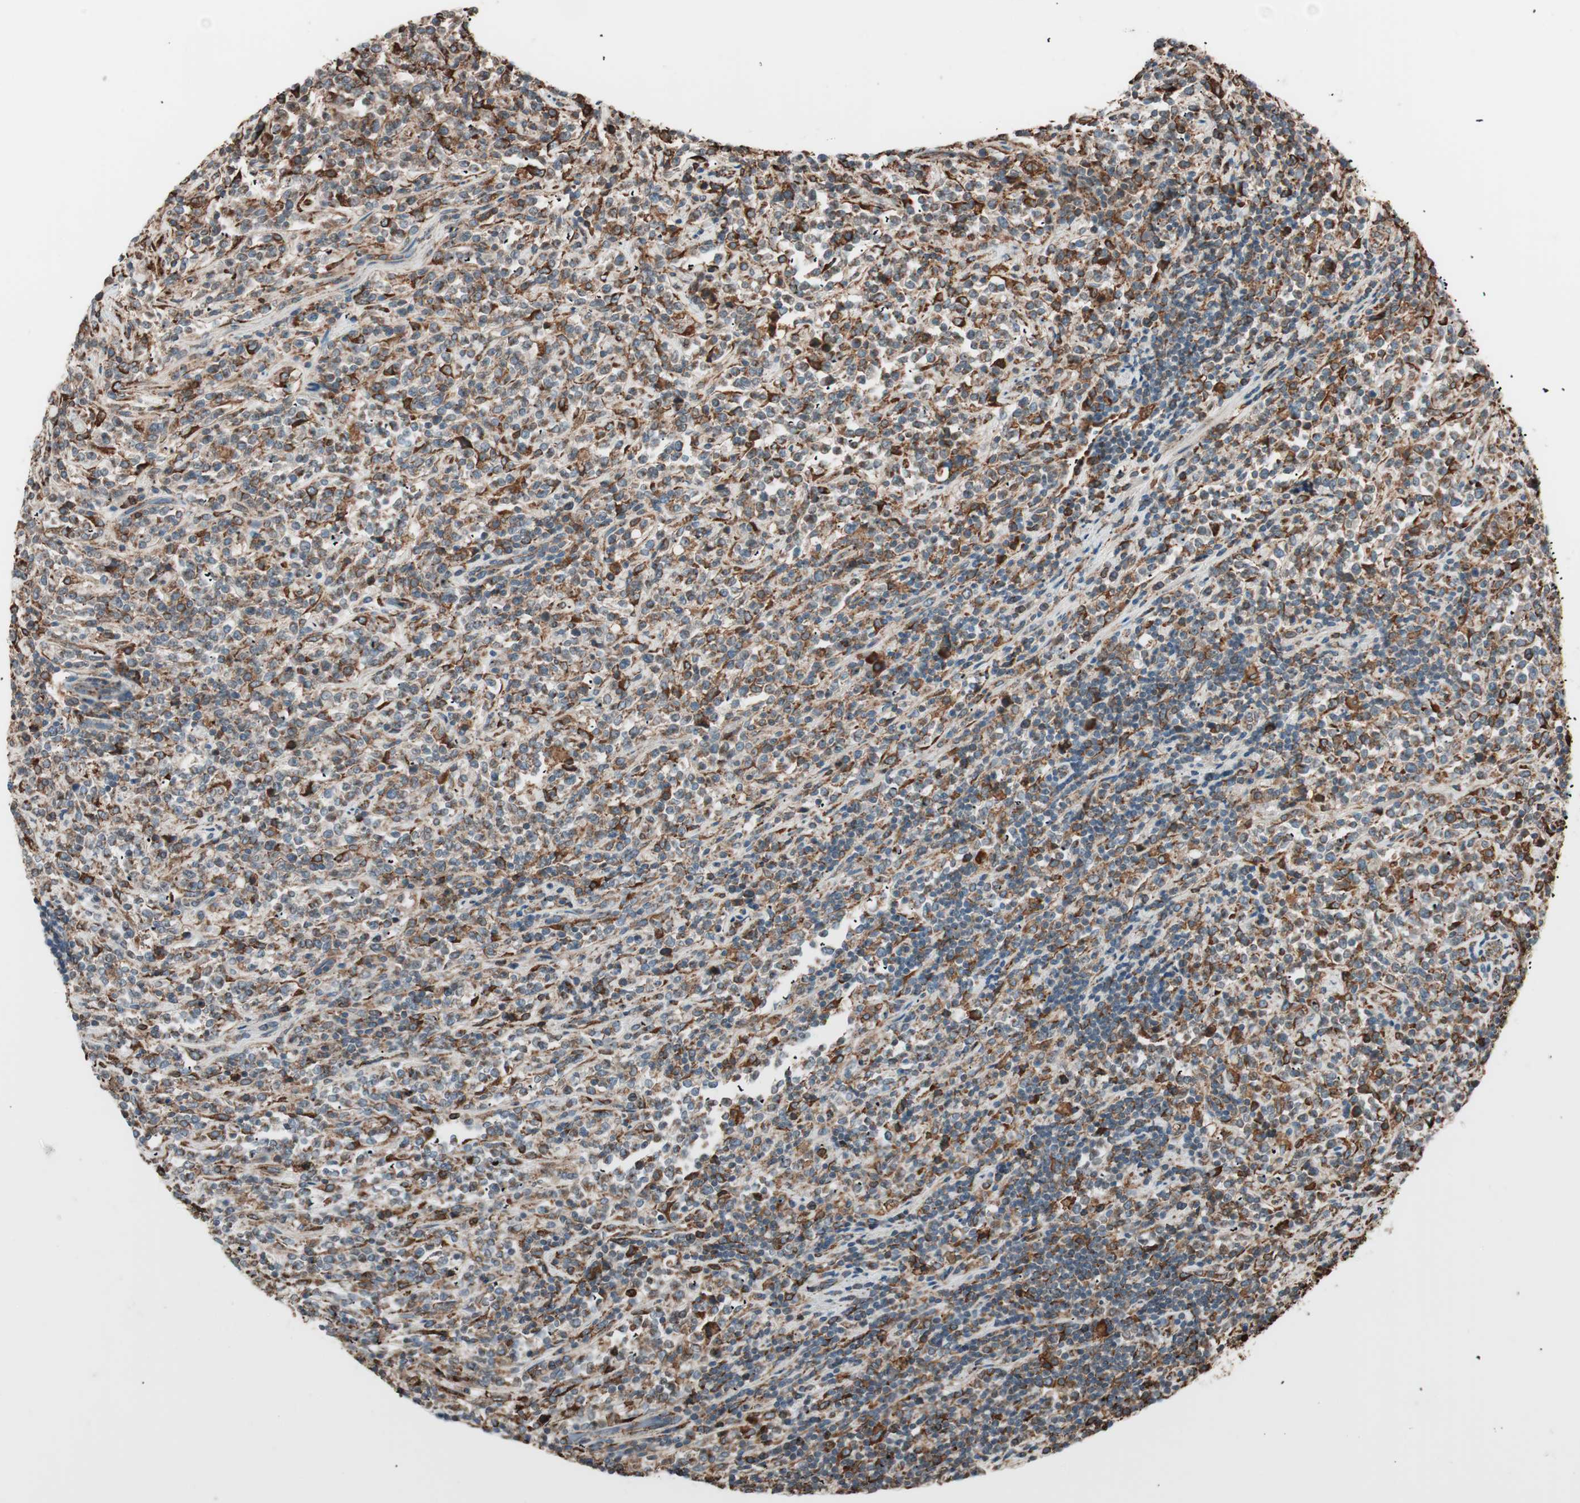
{"staining": {"intensity": "moderate", "quantity": ">75%", "location": "cytoplasmic/membranous"}, "tissue": "lymphoma", "cell_type": "Tumor cells", "image_type": "cancer", "snomed": [{"axis": "morphology", "description": "Malignant lymphoma, non-Hodgkin's type, High grade"}, {"axis": "topography", "description": "Soft tissue"}], "caption": "Moderate cytoplasmic/membranous protein positivity is seen in about >75% of tumor cells in lymphoma.", "gene": "VEGFA", "patient": {"sex": "male", "age": 18}}